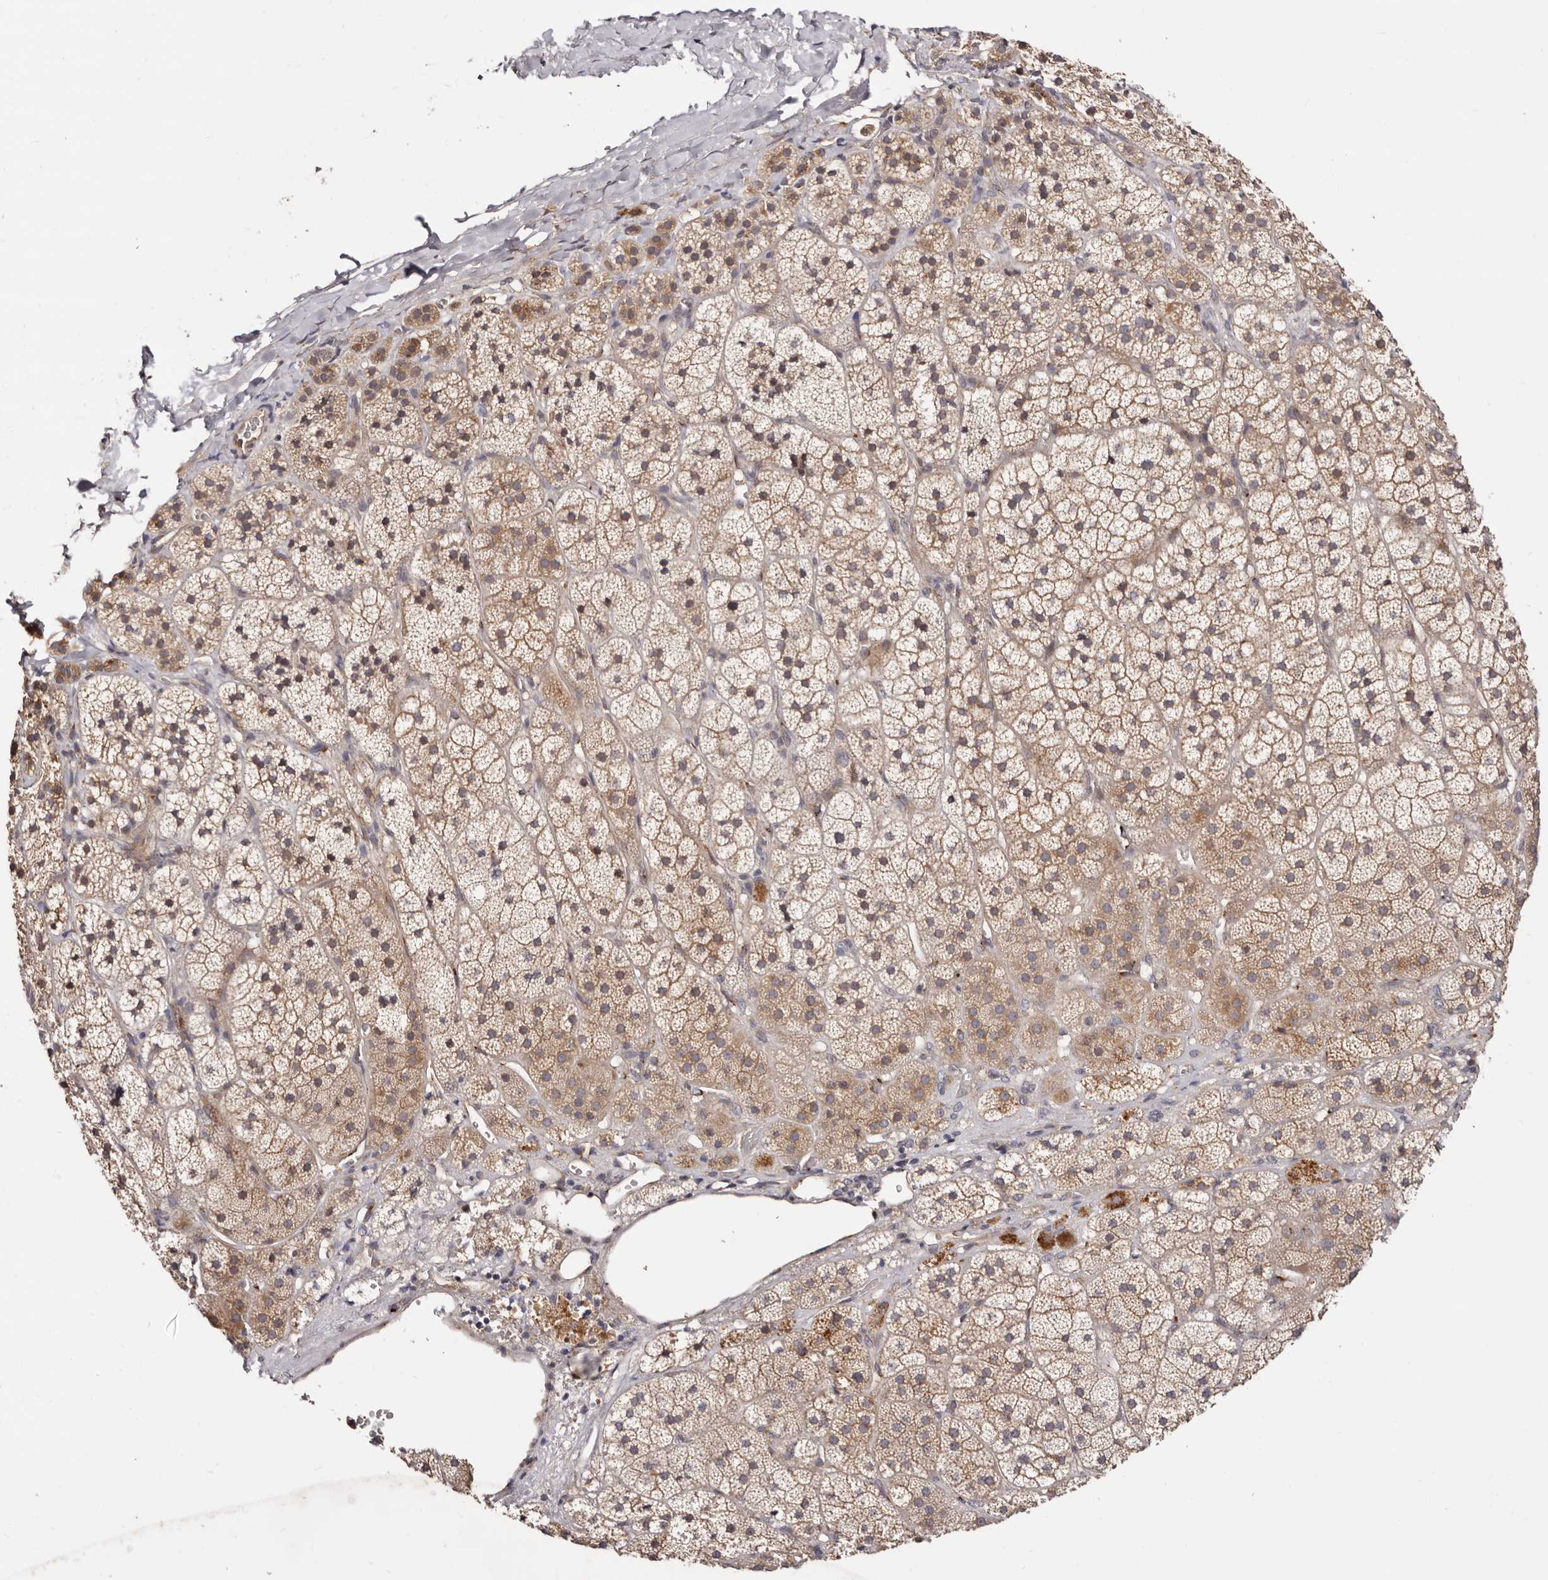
{"staining": {"intensity": "moderate", "quantity": ">75%", "location": "cytoplasmic/membranous"}, "tissue": "adrenal gland", "cell_type": "Glandular cells", "image_type": "normal", "snomed": [{"axis": "morphology", "description": "Normal tissue, NOS"}, {"axis": "topography", "description": "Adrenal gland"}], "caption": "Moderate cytoplasmic/membranous protein positivity is appreciated in about >75% of glandular cells in adrenal gland. The staining was performed using DAB, with brown indicating positive protein expression. Nuclei are stained blue with hematoxylin.", "gene": "DACT2", "patient": {"sex": "female", "age": 44}}